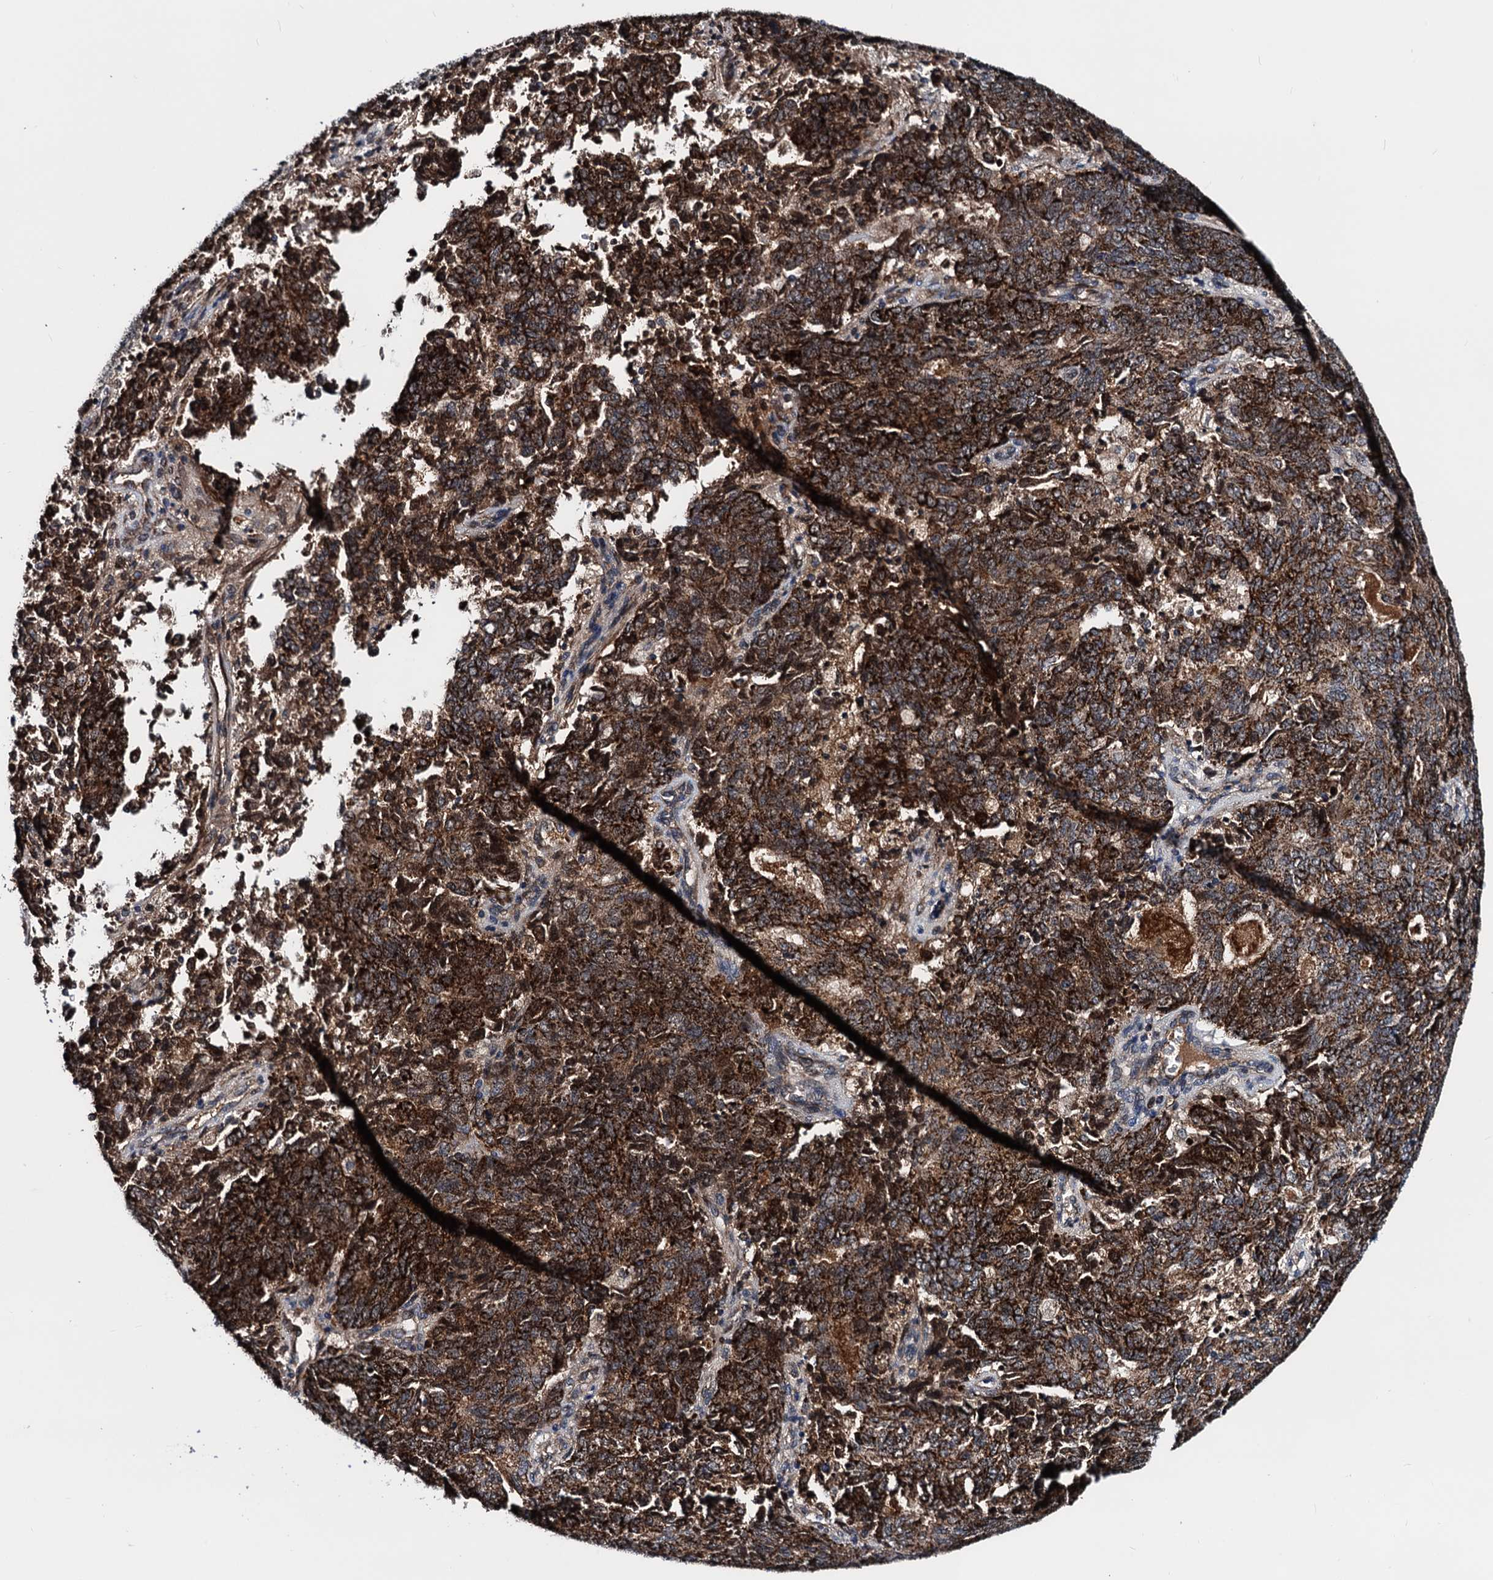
{"staining": {"intensity": "strong", "quantity": ">75%", "location": "cytoplasmic/membranous"}, "tissue": "endometrial cancer", "cell_type": "Tumor cells", "image_type": "cancer", "snomed": [{"axis": "morphology", "description": "Adenocarcinoma, NOS"}, {"axis": "topography", "description": "Endometrium"}], "caption": "High-magnification brightfield microscopy of adenocarcinoma (endometrial) stained with DAB (3,3'-diaminobenzidine) (brown) and counterstained with hematoxylin (blue). tumor cells exhibit strong cytoplasmic/membranous positivity is identified in approximately>75% of cells.", "gene": "COA4", "patient": {"sex": "female", "age": 80}}